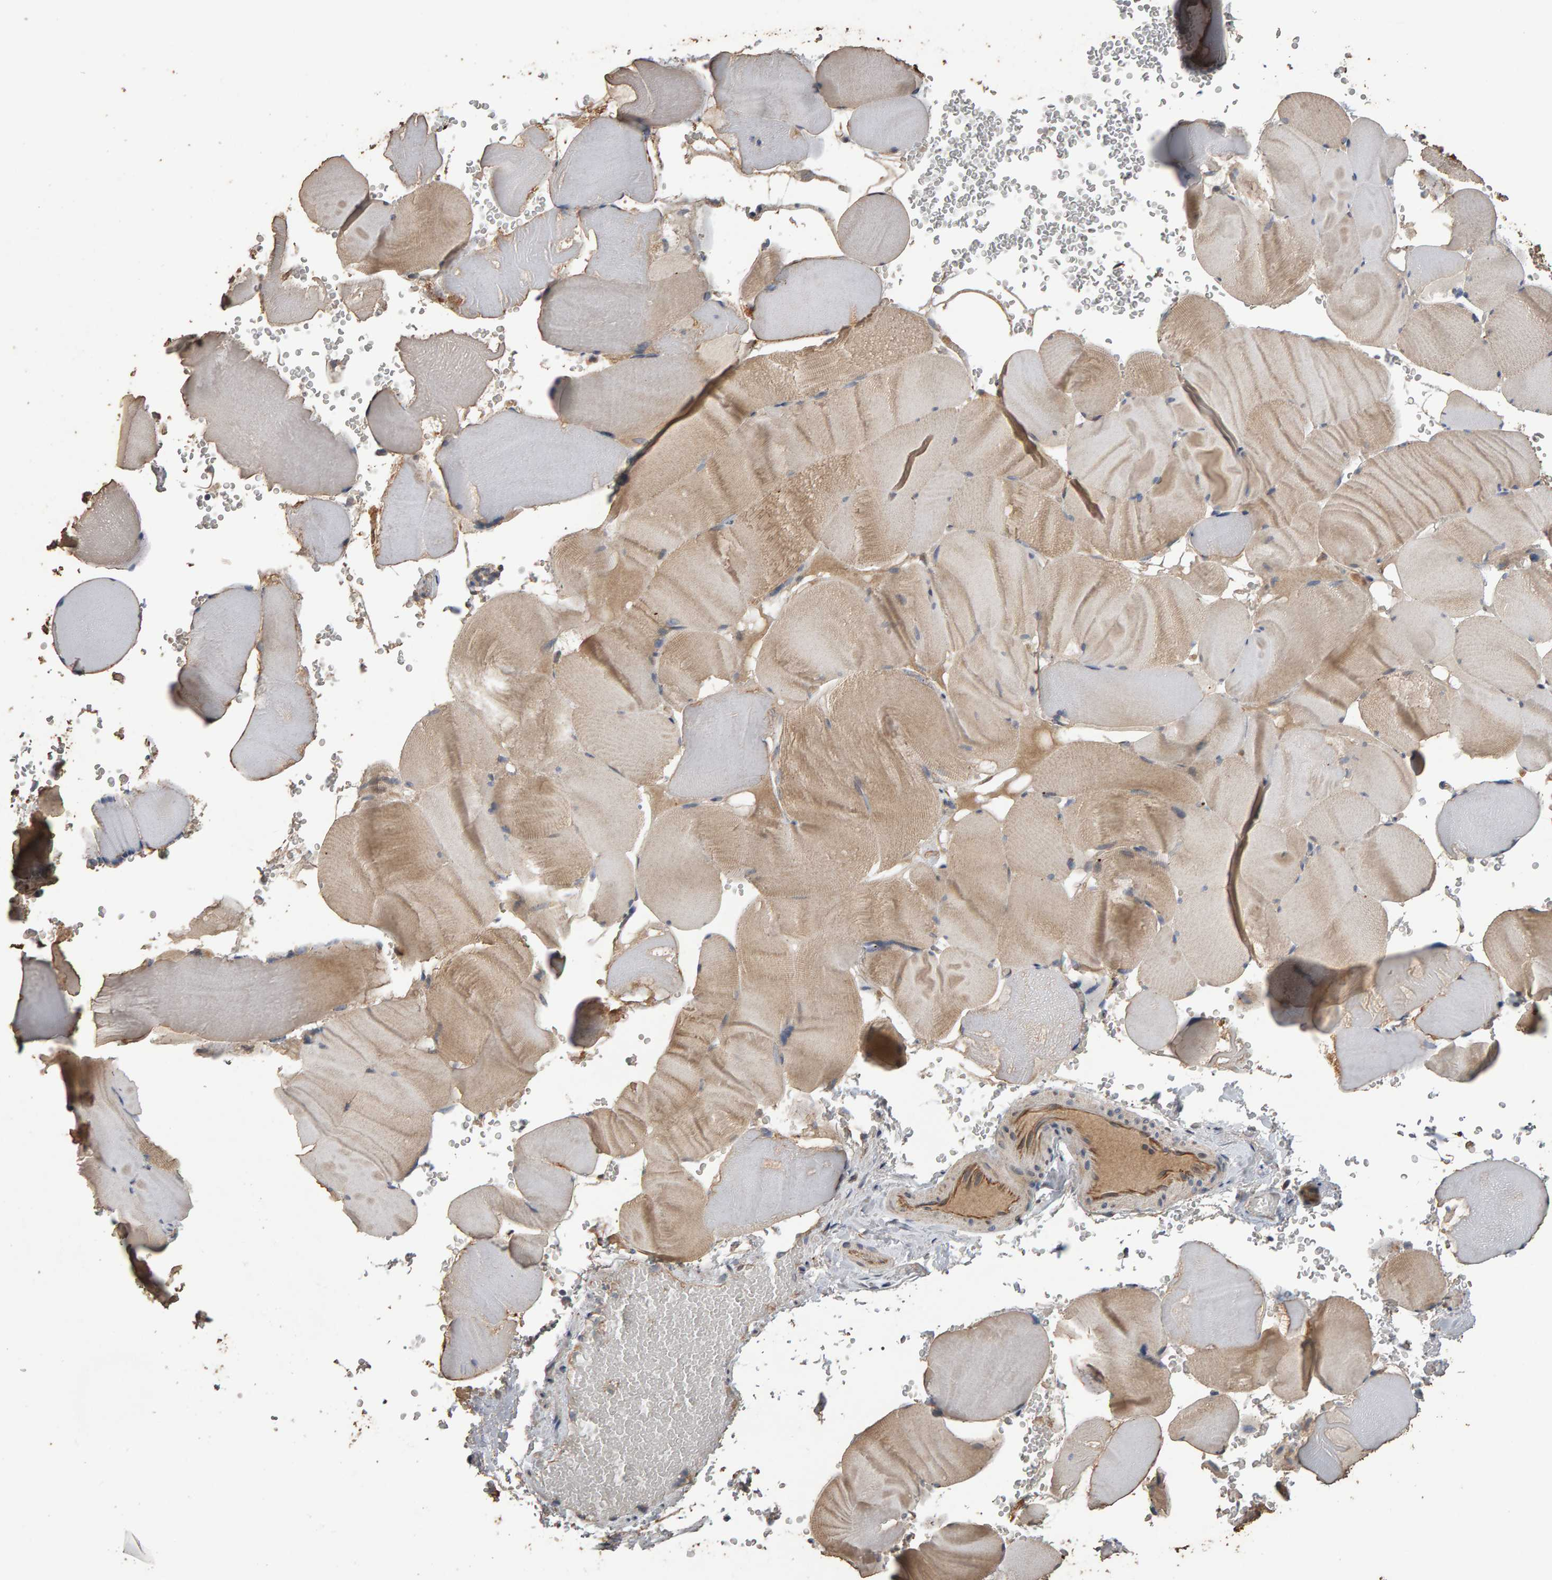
{"staining": {"intensity": "weak", "quantity": "25%-75%", "location": "cytoplasmic/membranous"}, "tissue": "skeletal muscle", "cell_type": "Myocytes", "image_type": "normal", "snomed": [{"axis": "morphology", "description": "Normal tissue, NOS"}, {"axis": "topography", "description": "Skeletal muscle"}], "caption": "High-power microscopy captured an immunohistochemistry image of benign skeletal muscle, revealing weak cytoplasmic/membranous expression in approximately 25%-75% of myocytes.", "gene": "COASY", "patient": {"sex": "male", "age": 62}}